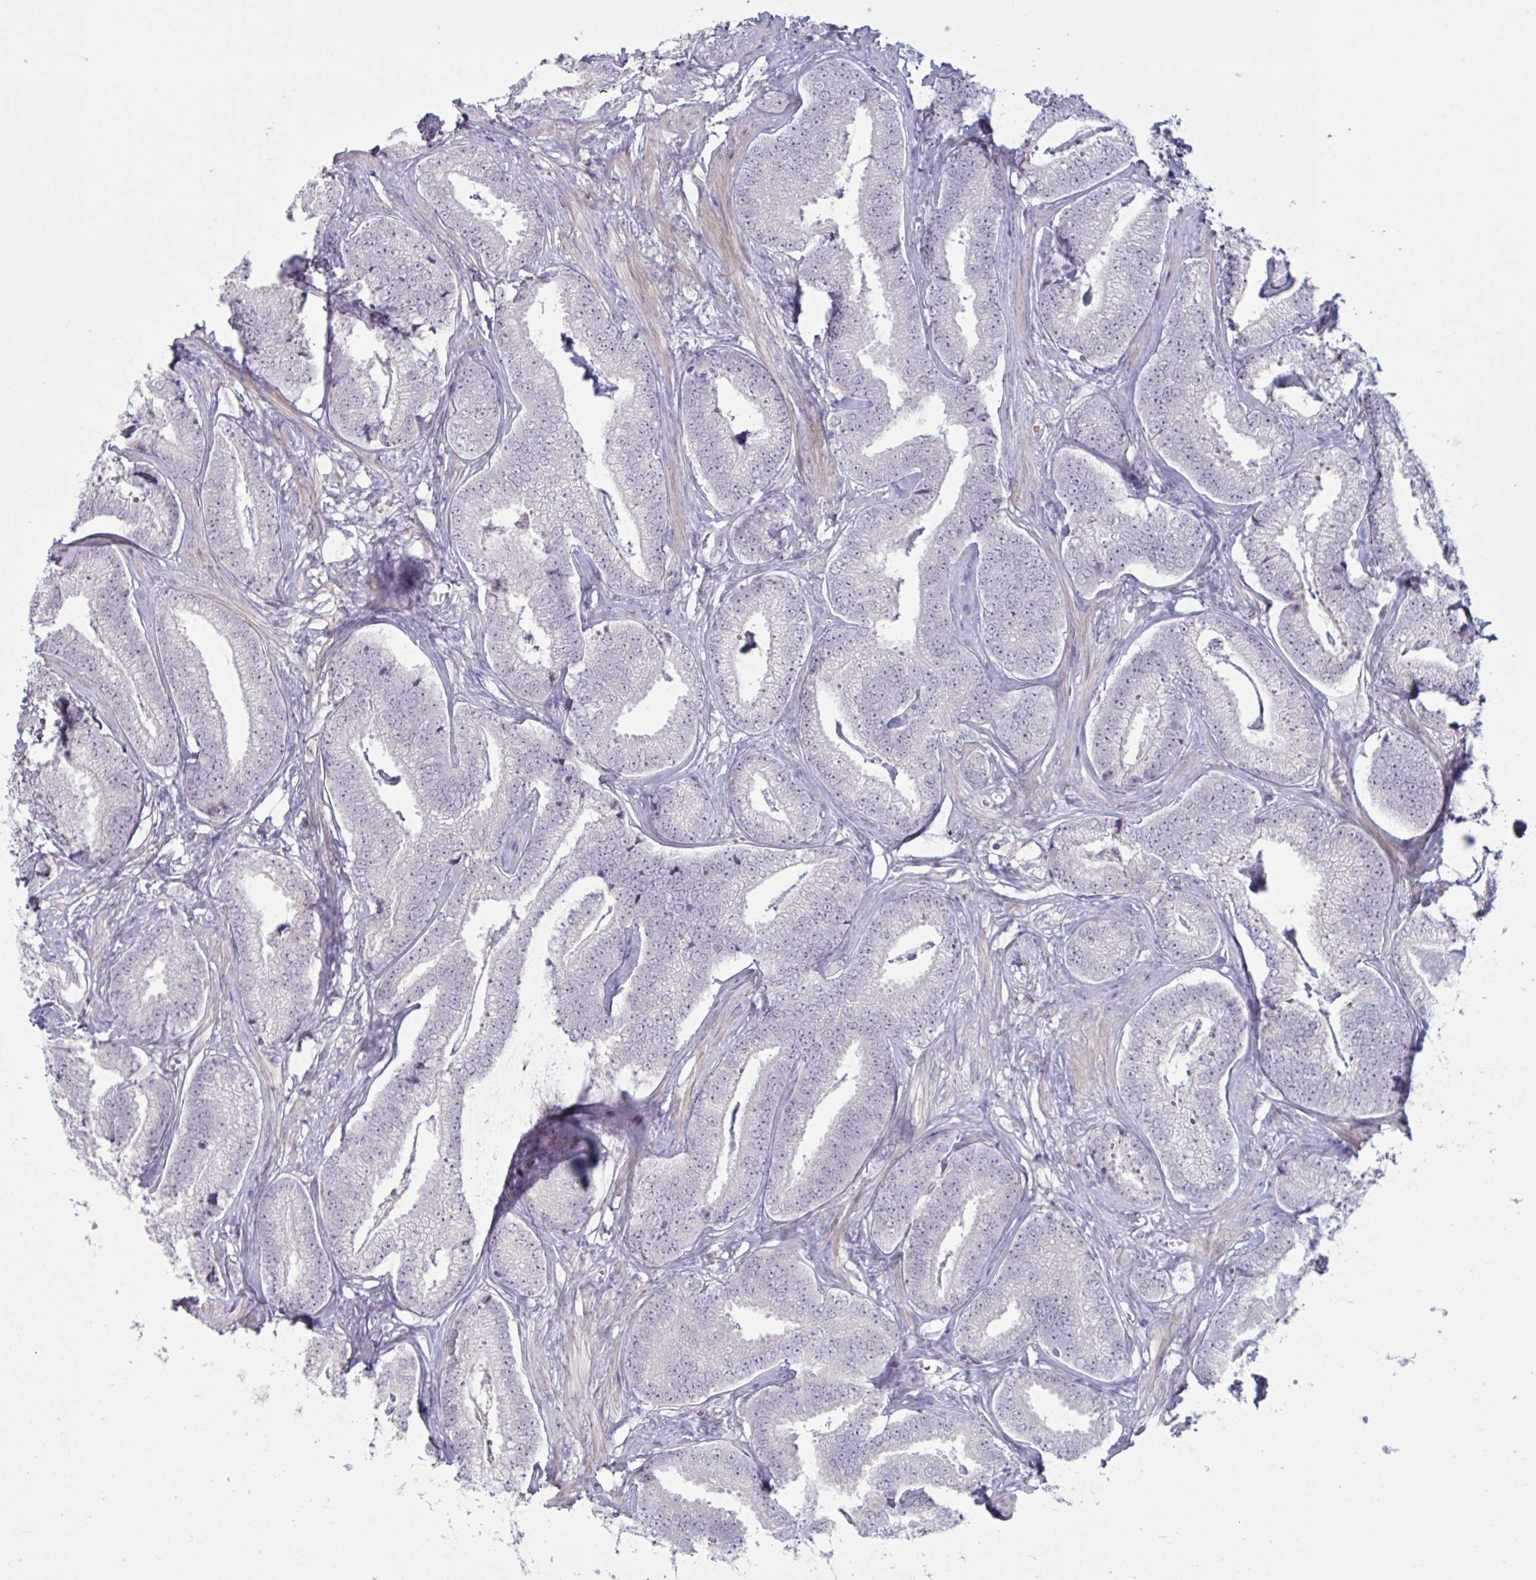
{"staining": {"intensity": "negative", "quantity": "none", "location": "none"}, "tissue": "prostate cancer", "cell_type": "Tumor cells", "image_type": "cancer", "snomed": [{"axis": "morphology", "description": "Adenocarcinoma, Low grade"}, {"axis": "topography", "description": "Prostate"}], "caption": "This histopathology image is of prostate cancer stained with IHC to label a protein in brown with the nuclei are counter-stained blue. There is no positivity in tumor cells.", "gene": "RFPL4B", "patient": {"sex": "male", "age": 63}}